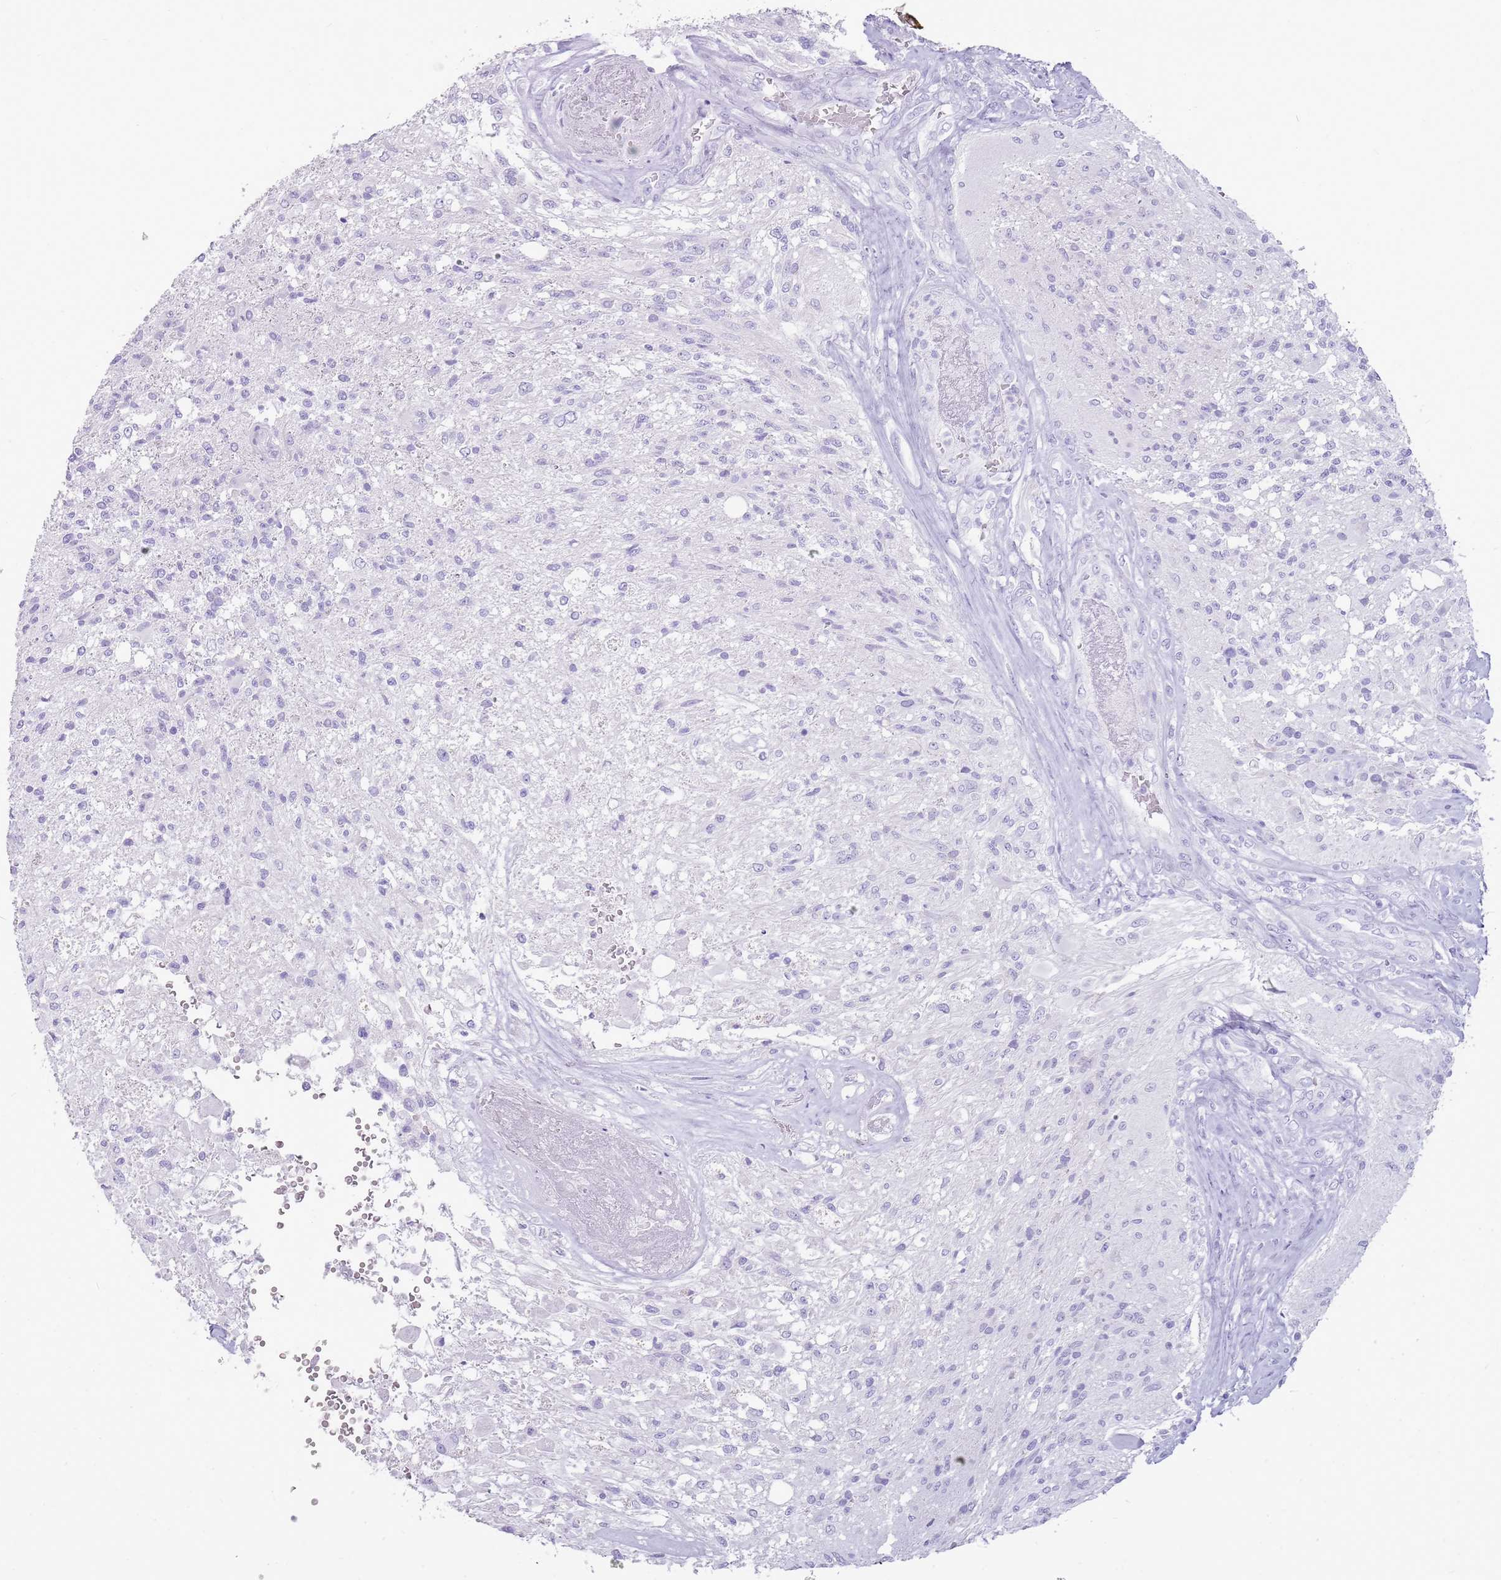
{"staining": {"intensity": "negative", "quantity": "none", "location": "none"}, "tissue": "glioma", "cell_type": "Tumor cells", "image_type": "cancer", "snomed": [{"axis": "morphology", "description": "Glioma, malignant, High grade"}, {"axis": "topography", "description": "Brain"}], "caption": "The IHC image has no significant staining in tumor cells of glioma tissue.", "gene": "NBPF3", "patient": {"sex": "male", "age": 56}}